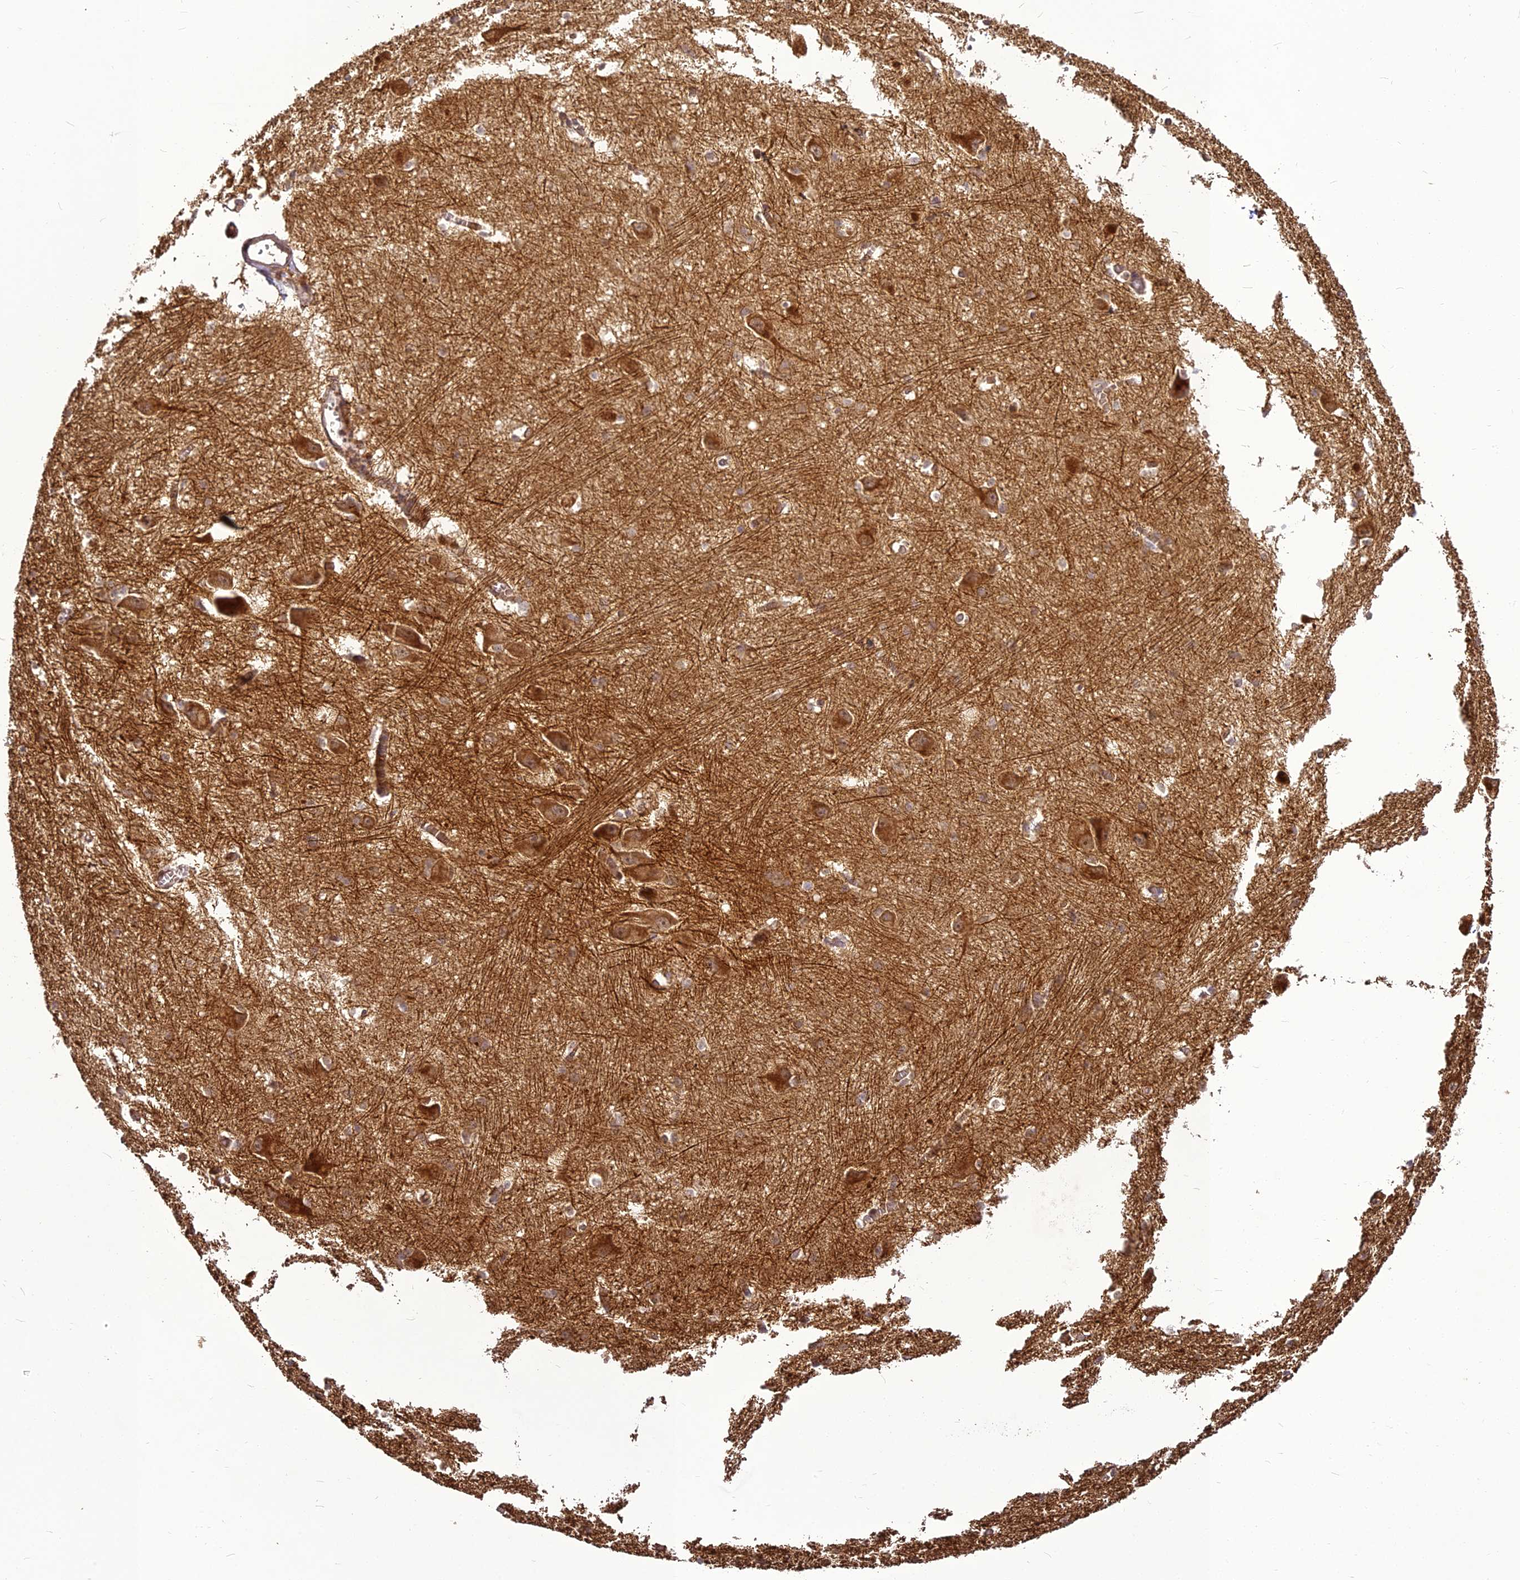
{"staining": {"intensity": "weak", "quantity": "<25%", "location": "cytoplasmic/membranous"}, "tissue": "caudate", "cell_type": "Glial cells", "image_type": "normal", "snomed": [{"axis": "morphology", "description": "Normal tissue, NOS"}, {"axis": "topography", "description": "Lateral ventricle wall"}], "caption": "An immunohistochemistry (IHC) photomicrograph of benign caudate is shown. There is no staining in glial cells of caudate. The staining is performed using DAB brown chromogen with nuclei counter-stained in using hematoxylin.", "gene": "BCDIN3D", "patient": {"sex": "male", "age": 37}}